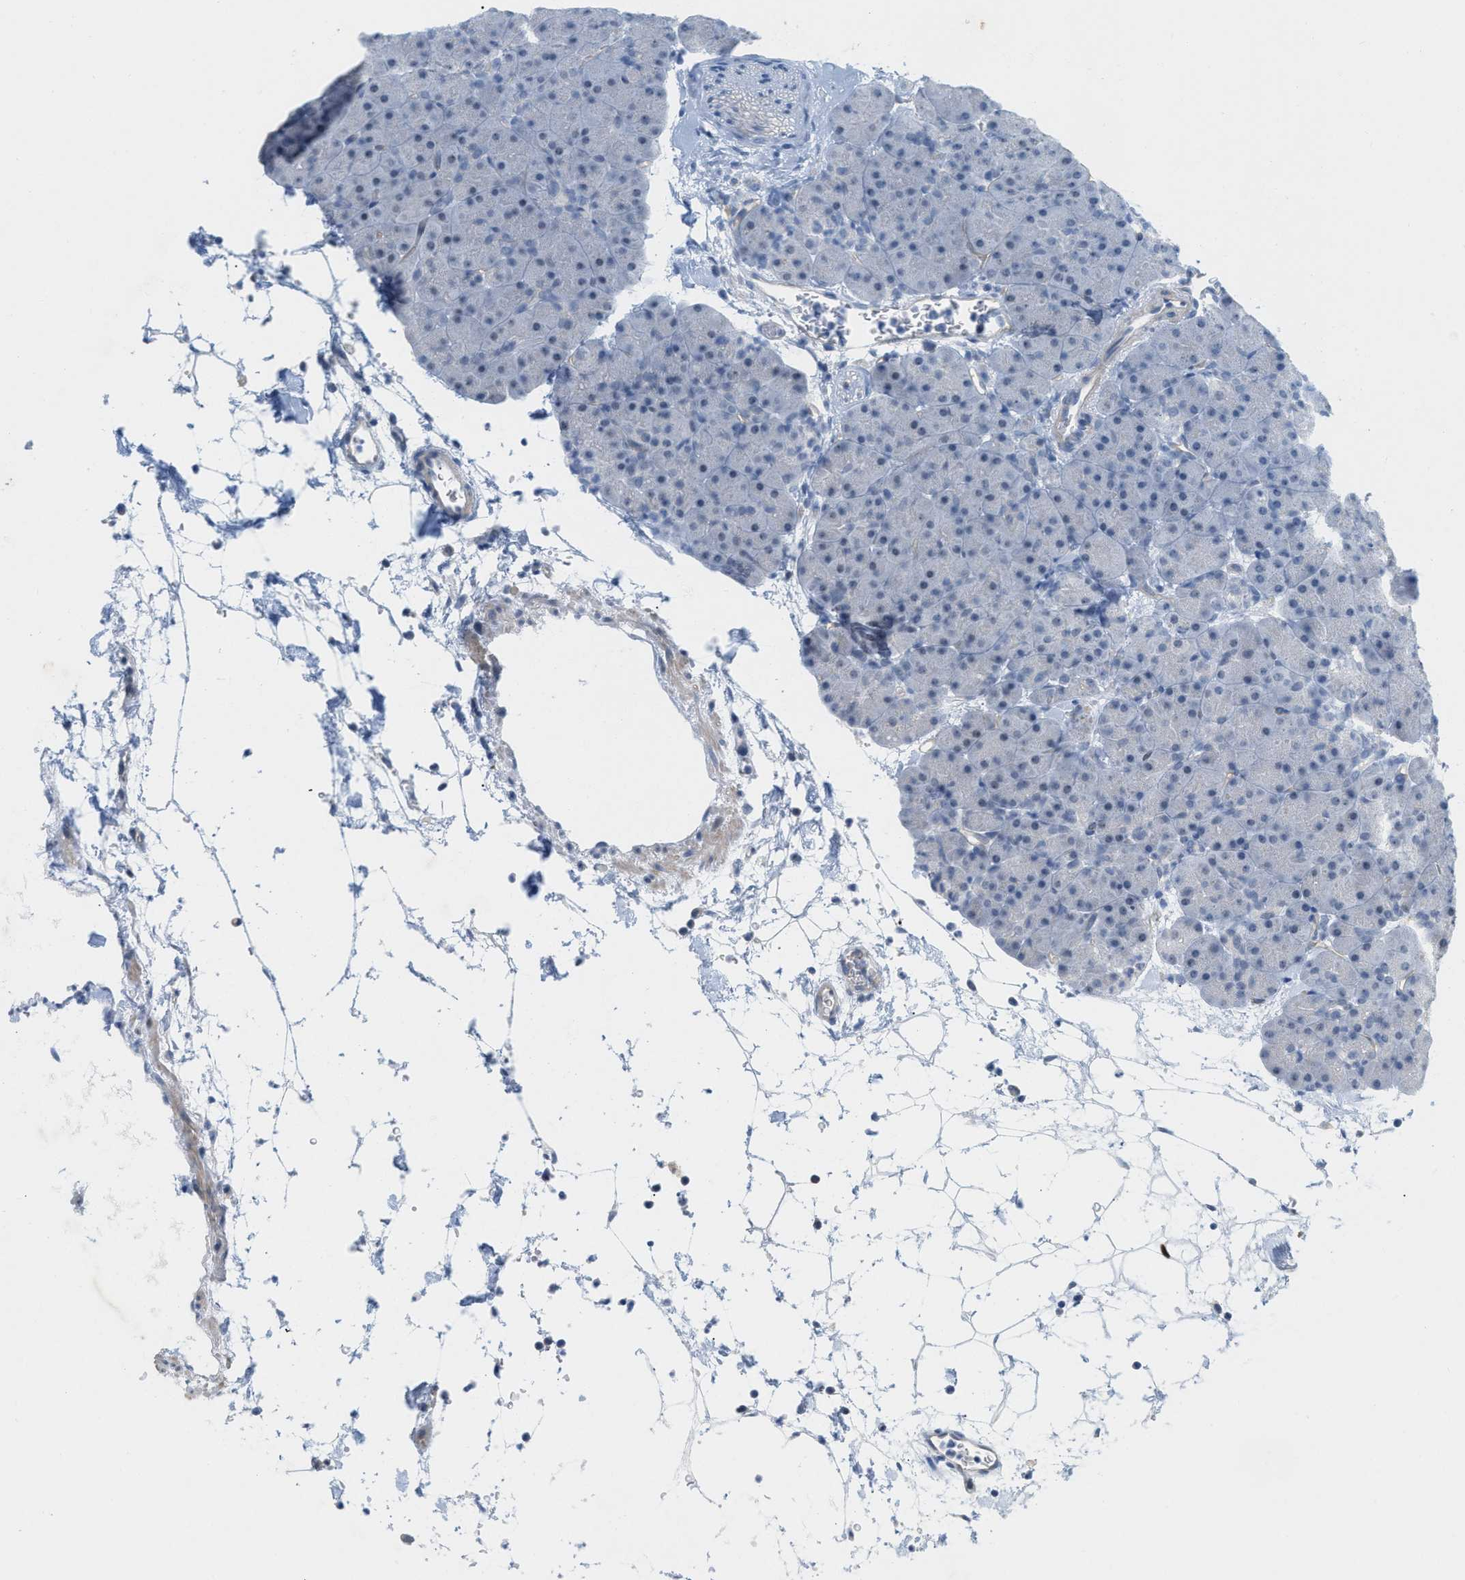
{"staining": {"intensity": "negative", "quantity": "none", "location": "none"}, "tissue": "pancreas", "cell_type": "Exocrine glandular cells", "image_type": "normal", "snomed": [{"axis": "morphology", "description": "Normal tissue, NOS"}, {"axis": "topography", "description": "Pancreas"}], "caption": "The immunohistochemistry micrograph has no significant positivity in exocrine glandular cells of pancreas.", "gene": "HLTF", "patient": {"sex": "male", "age": 66}}